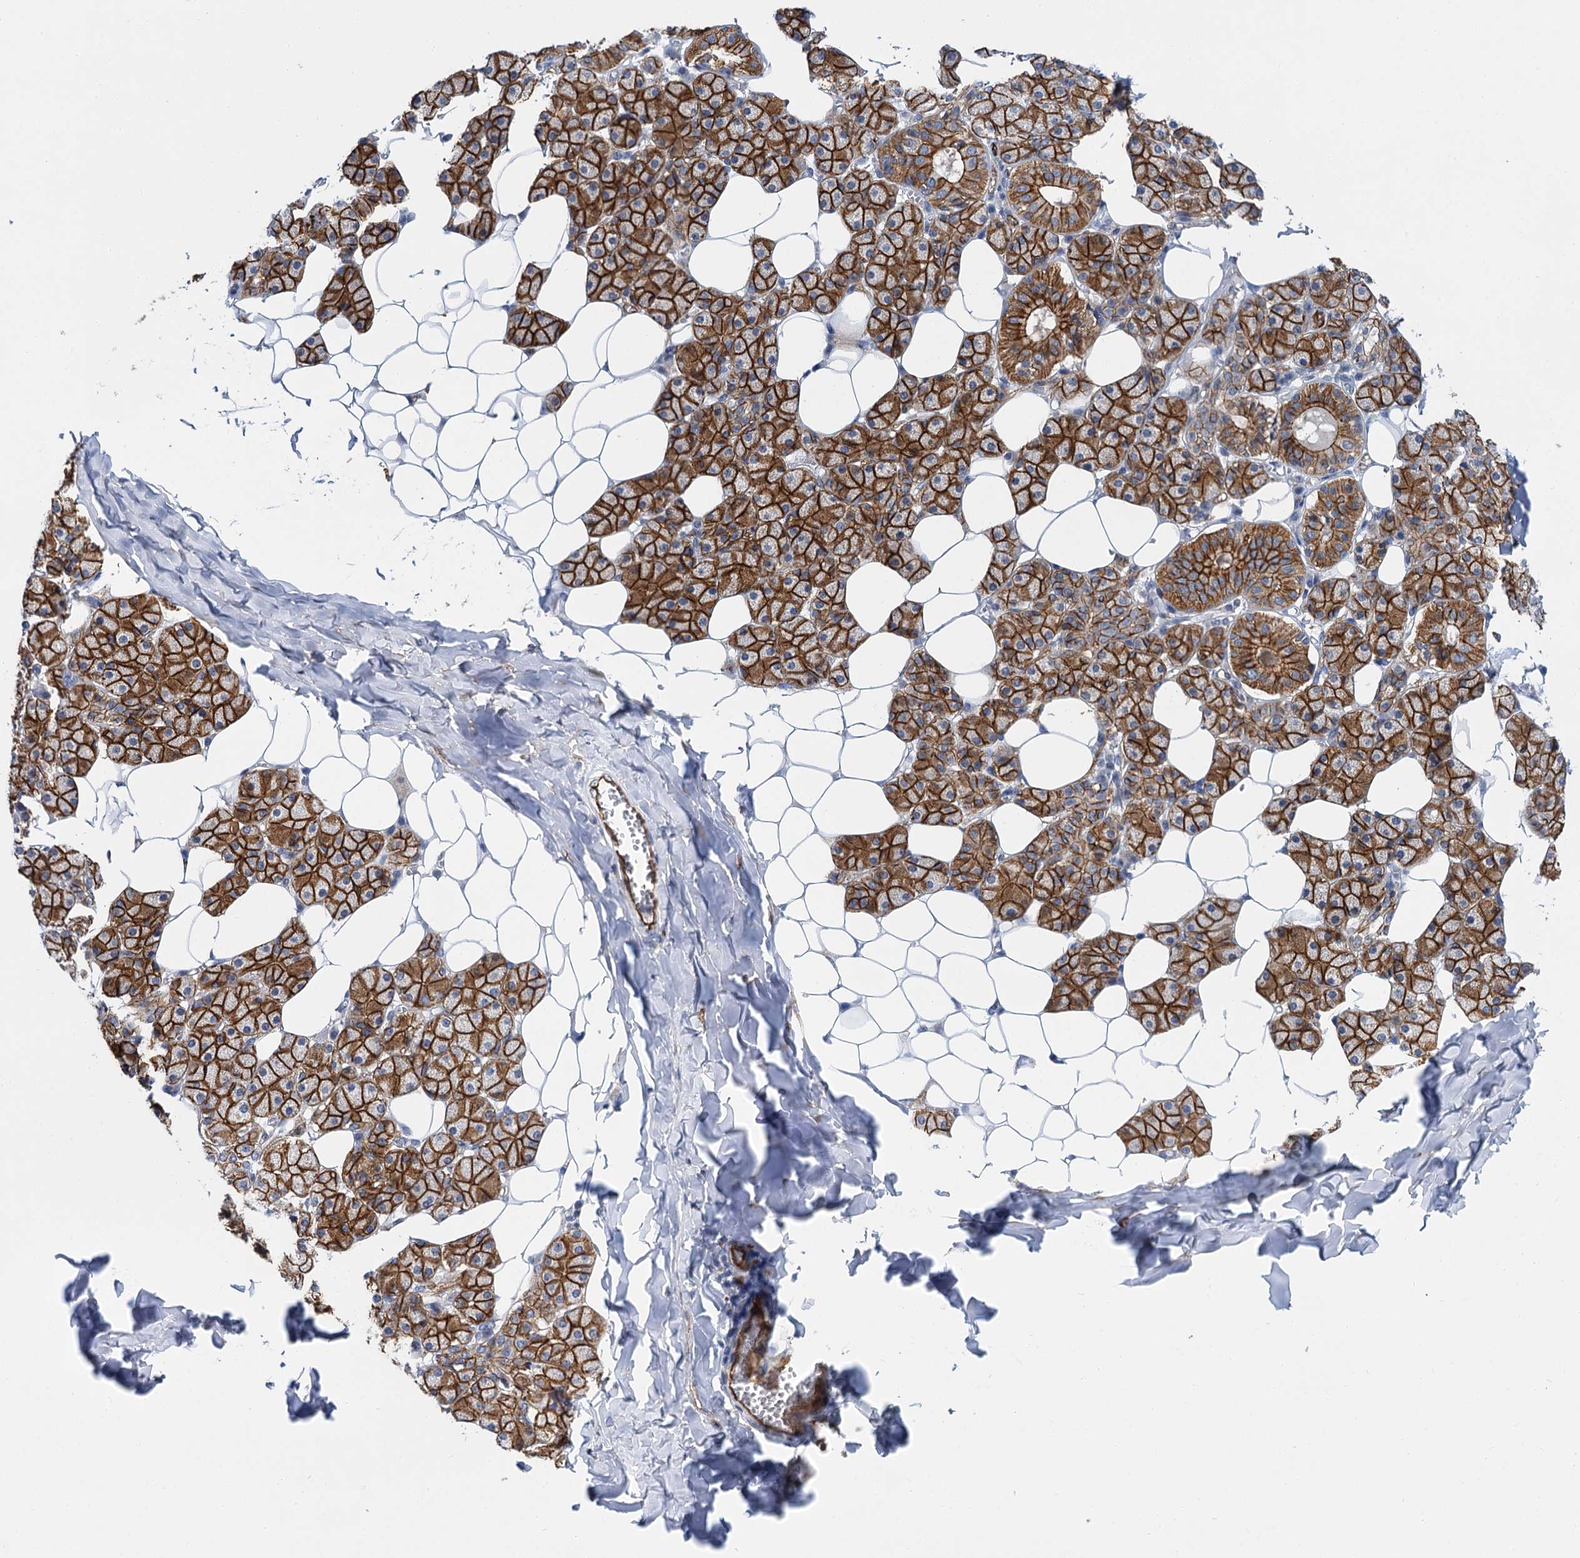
{"staining": {"intensity": "strong", "quantity": ">75%", "location": "cytoplasmic/membranous"}, "tissue": "salivary gland", "cell_type": "Glandular cells", "image_type": "normal", "snomed": [{"axis": "morphology", "description": "Normal tissue, NOS"}, {"axis": "topography", "description": "Salivary gland"}], "caption": "The photomicrograph reveals staining of benign salivary gland, revealing strong cytoplasmic/membranous protein positivity (brown color) within glandular cells. The protein is stained brown, and the nuclei are stained in blue (DAB (3,3'-diaminobenzidine) IHC with brightfield microscopy, high magnification).", "gene": "ABLIM1", "patient": {"sex": "female", "age": 33}}